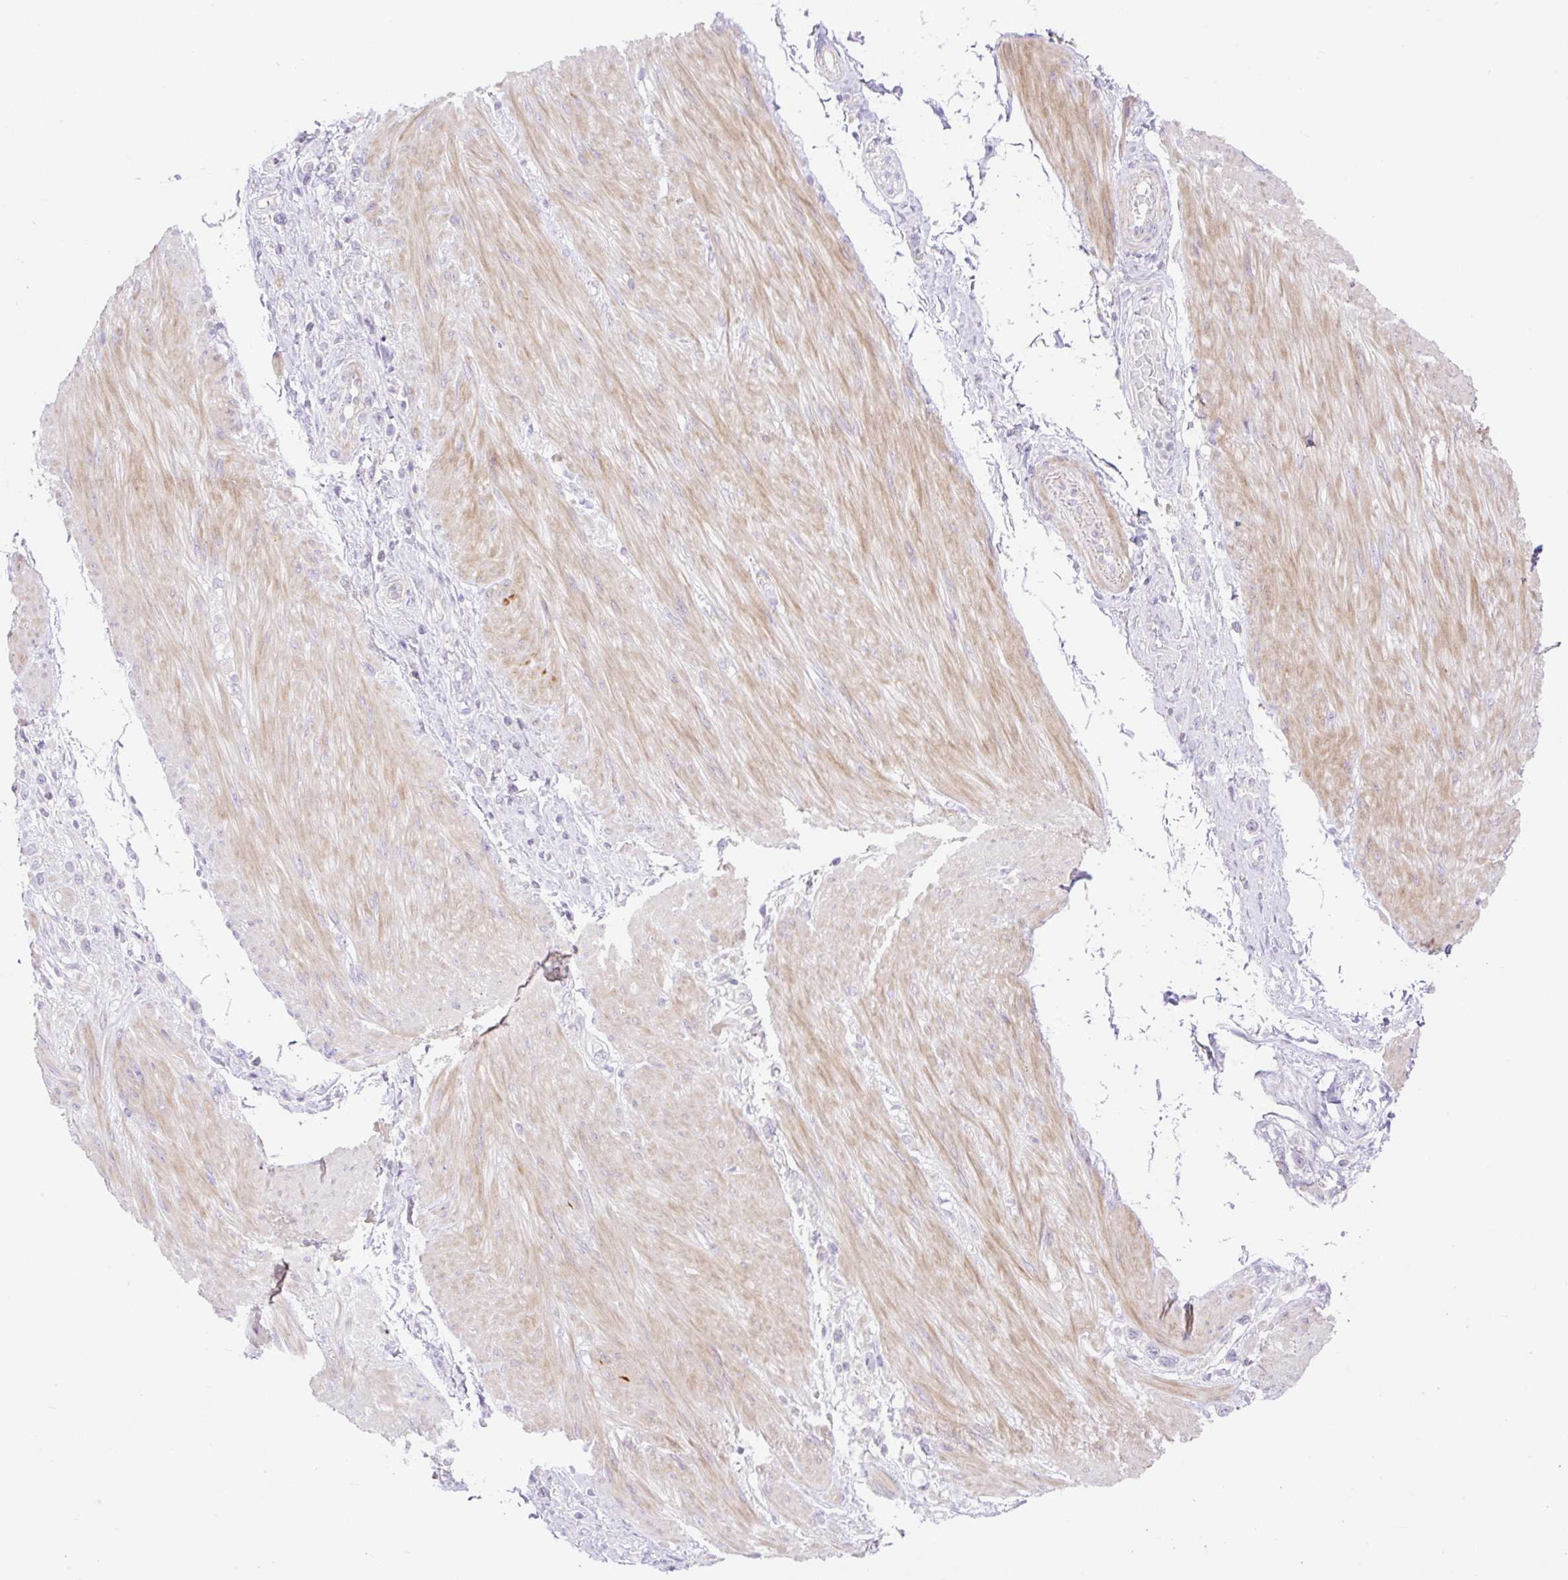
{"staining": {"intensity": "negative", "quantity": "none", "location": "none"}, "tissue": "stomach cancer", "cell_type": "Tumor cells", "image_type": "cancer", "snomed": [{"axis": "morphology", "description": "Adenocarcinoma, NOS"}, {"axis": "topography", "description": "Stomach"}], "caption": "Immunohistochemical staining of stomach cancer (adenocarcinoma) exhibits no significant staining in tumor cells. The staining was performed using DAB (3,3'-diaminobenzidine) to visualize the protein expression in brown, while the nuclei were stained in blue with hematoxylin (Magnification: 20x).", "gene": "VPS25", "patient": {"sex": "female", "age": 65}}